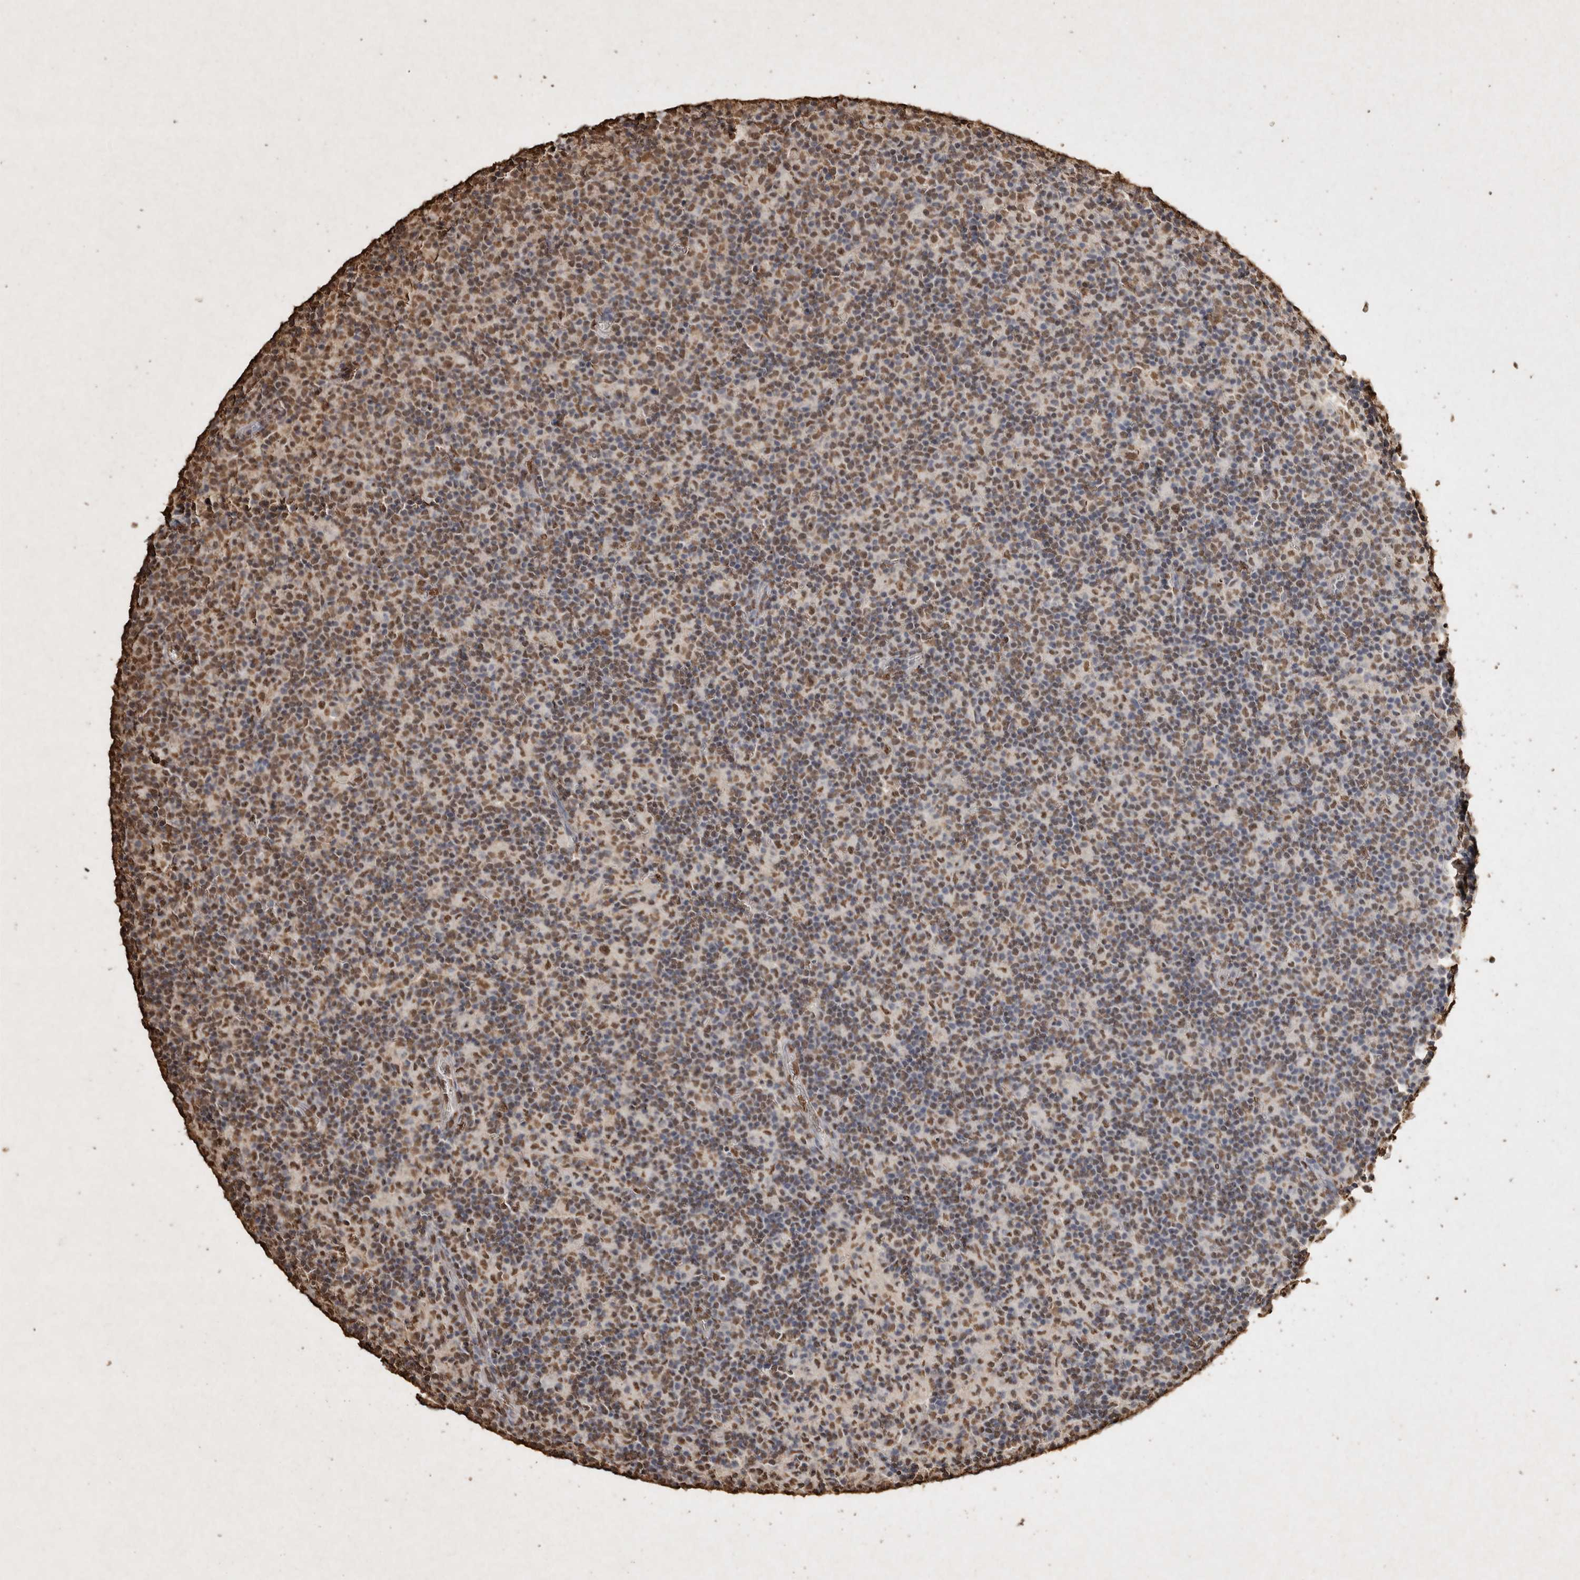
{"staining": {"intensity": "moderate", "quantity": "25%-75%", "location": "nuclear"}, "tissue": "lymph node", "cell_type": "Germinal center cells", "image_type": "normal", "snomed": [{"axis": "morphology", "description": "Normal tissue, NOS"}, {"axis": "morphology", "description": "Inflammation, NOS"}, {"axis": "topography", "description": "Lymph node"}], "caption": "Immunohistochemical staining of unremarkable lymph node reveals medium levels of moderate nuclear staining in about 25%-75% of germinal center cells.", "gene": "FSTL3", "patient": {"sex": "male", "age": 55}}